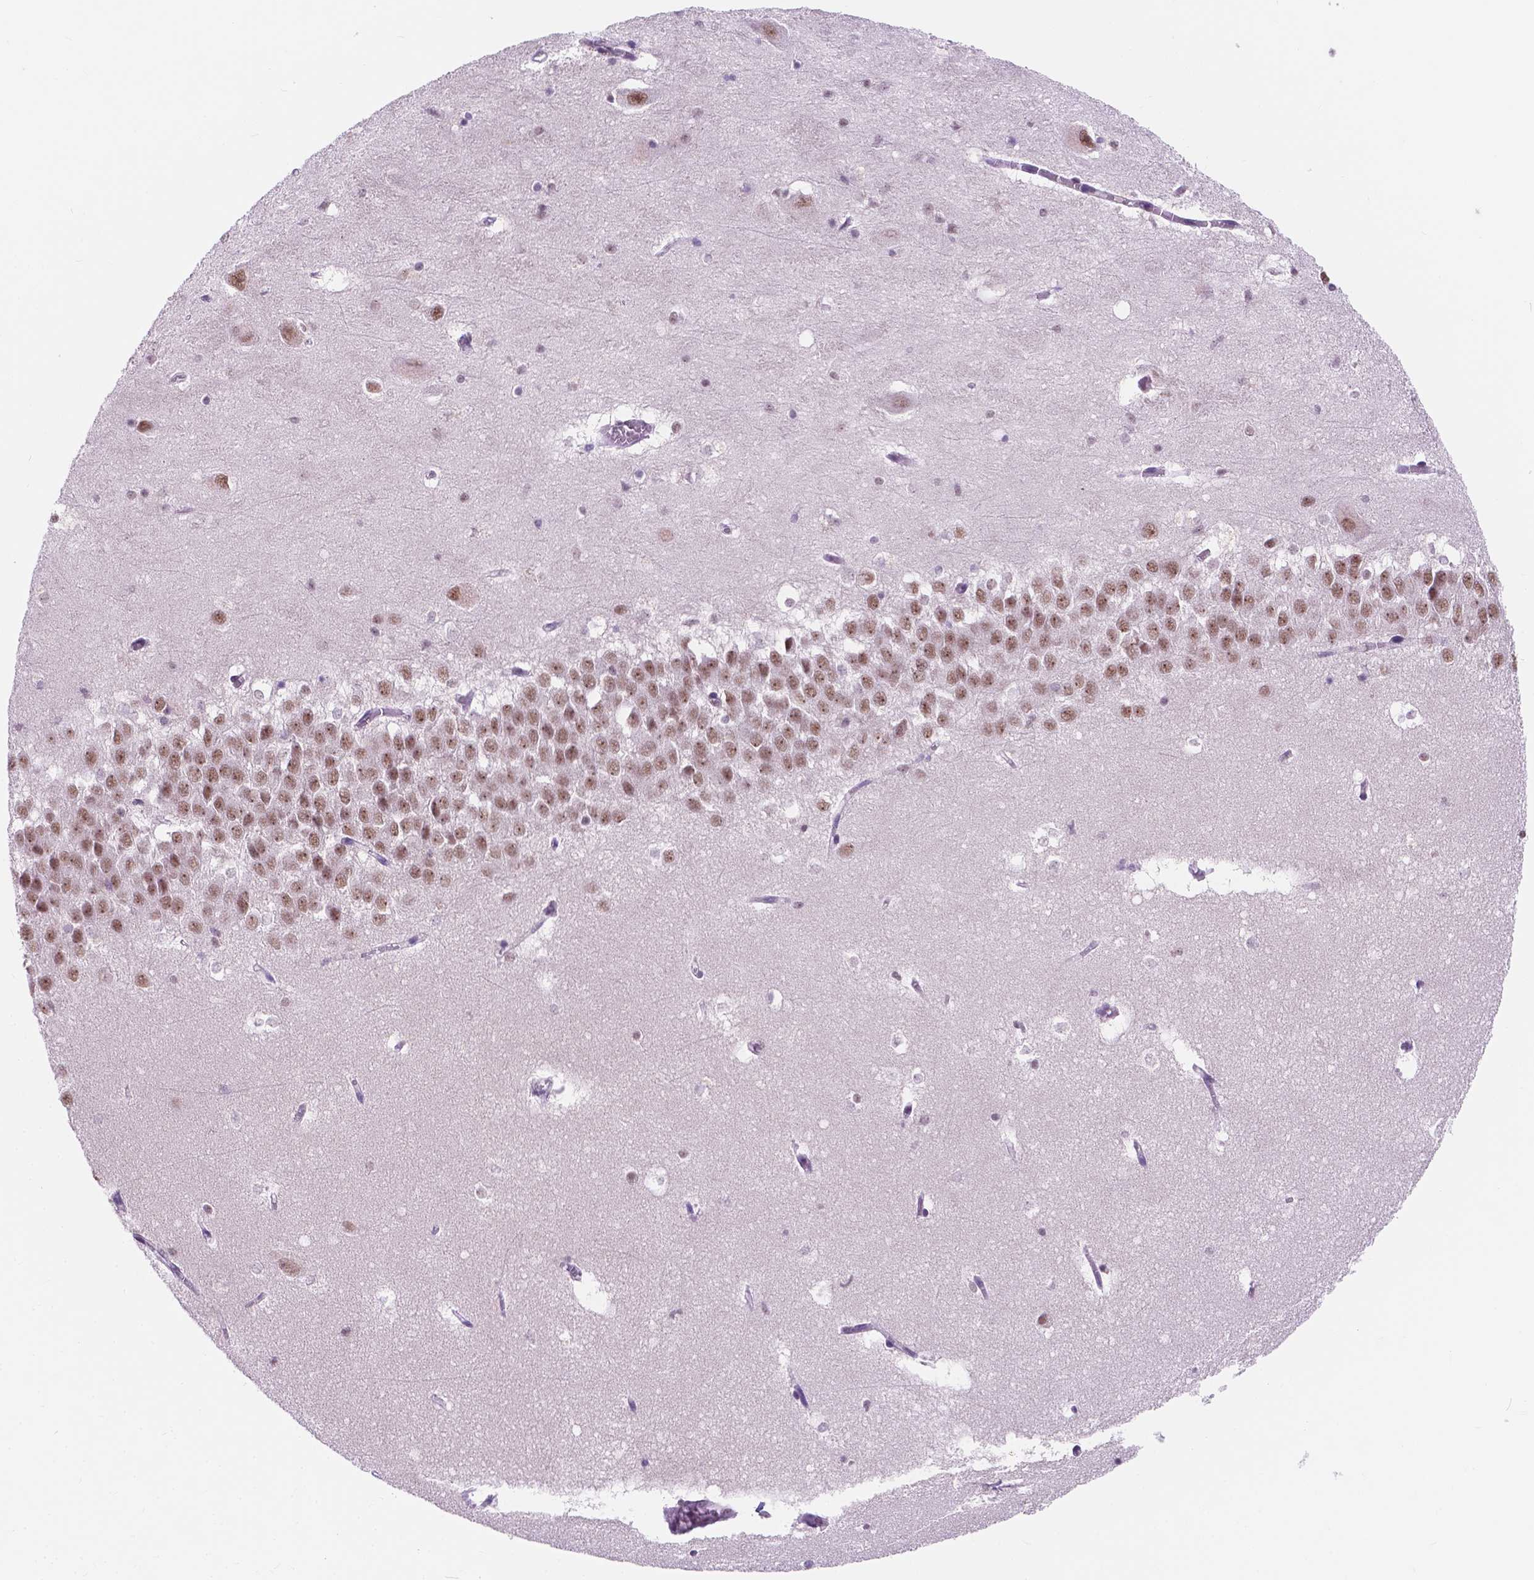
{"staining": {"intensity": "weak", "quantity": "25%-75%", "location": "nuclear"}, "tissue": "hippocampus", "cell_type": "Glial cells", "image_type": "normal", "snomed": [{"axis": "morphology", "description": "Normal tissue, NOS"}, {"axis": "topography", "description": "Hippocampus"}], "caption": "Protein analysis of benign hippocampus reveals weak nuclear expression in about 25%-75% of glial cells.", "gene": "BCAS2", "patient": {"sex": "male", "age": 58}}